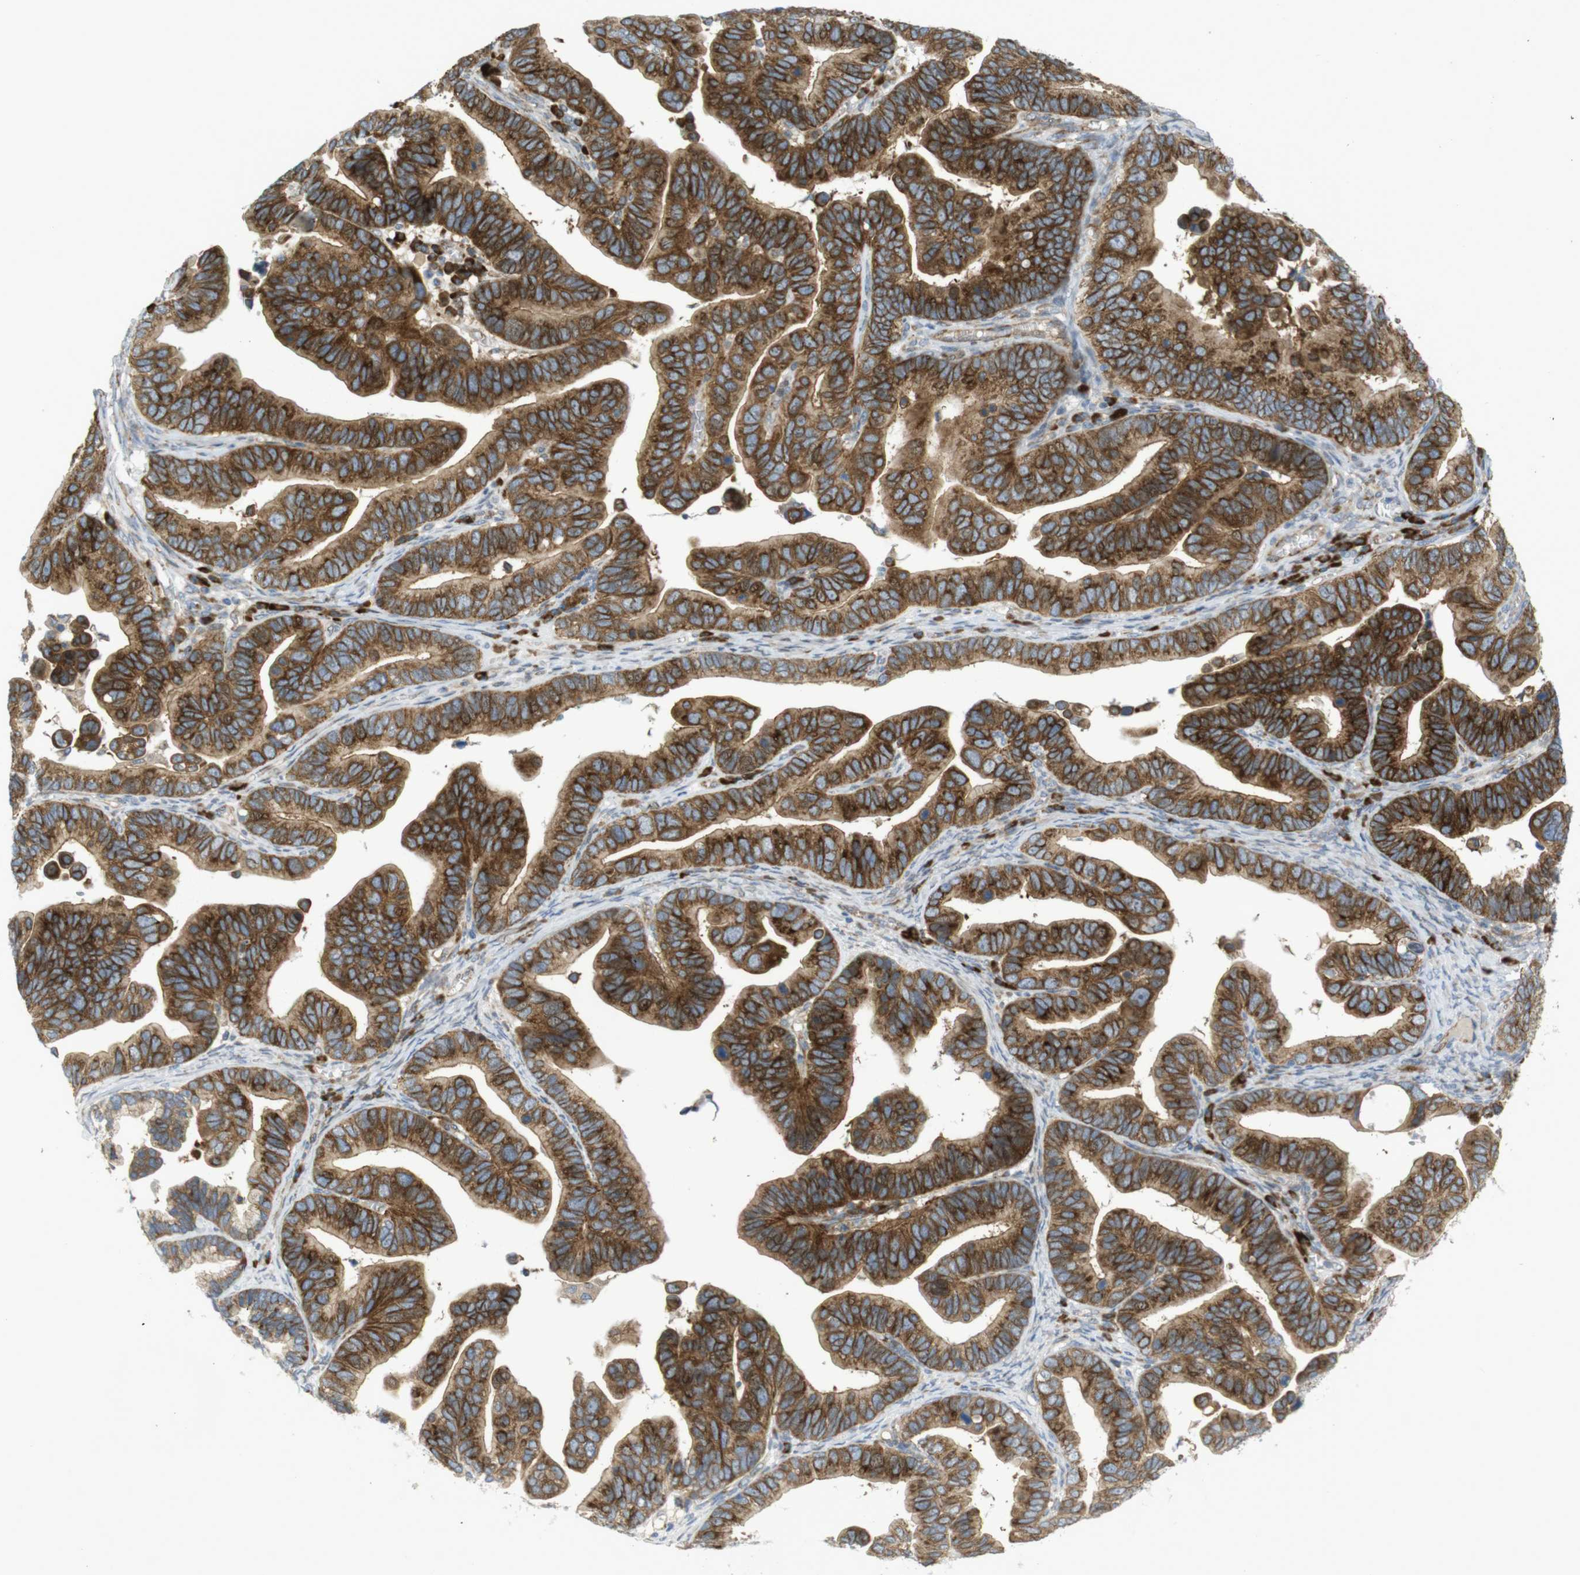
{"staining": {"intensity": "strong", "quantity": ">75%", "location": "cytoplasmic/membranous"}, "tissue": "ovarian cancer", "cell_type": "Tumor cells", "image_type": "cancer", "snomed": [{"axis": "morphology", "description": "Cystadenocarcinoma, serous, NOS"}, {"axis": "topography", "description": "Ovary"}], "caption": "Ovarian cancer tissue exhibits strong cytoplasmic/membranous positivity in approximately >75% of tumor cells, visualized by immunohistochemistry. The staining is performed using DAB brown chromogen to label protein expression. The nuclei are counter-stained blue using hematoxylin.", "gene": "GJC3", "patient": {"sex": "female", "age": 56}}